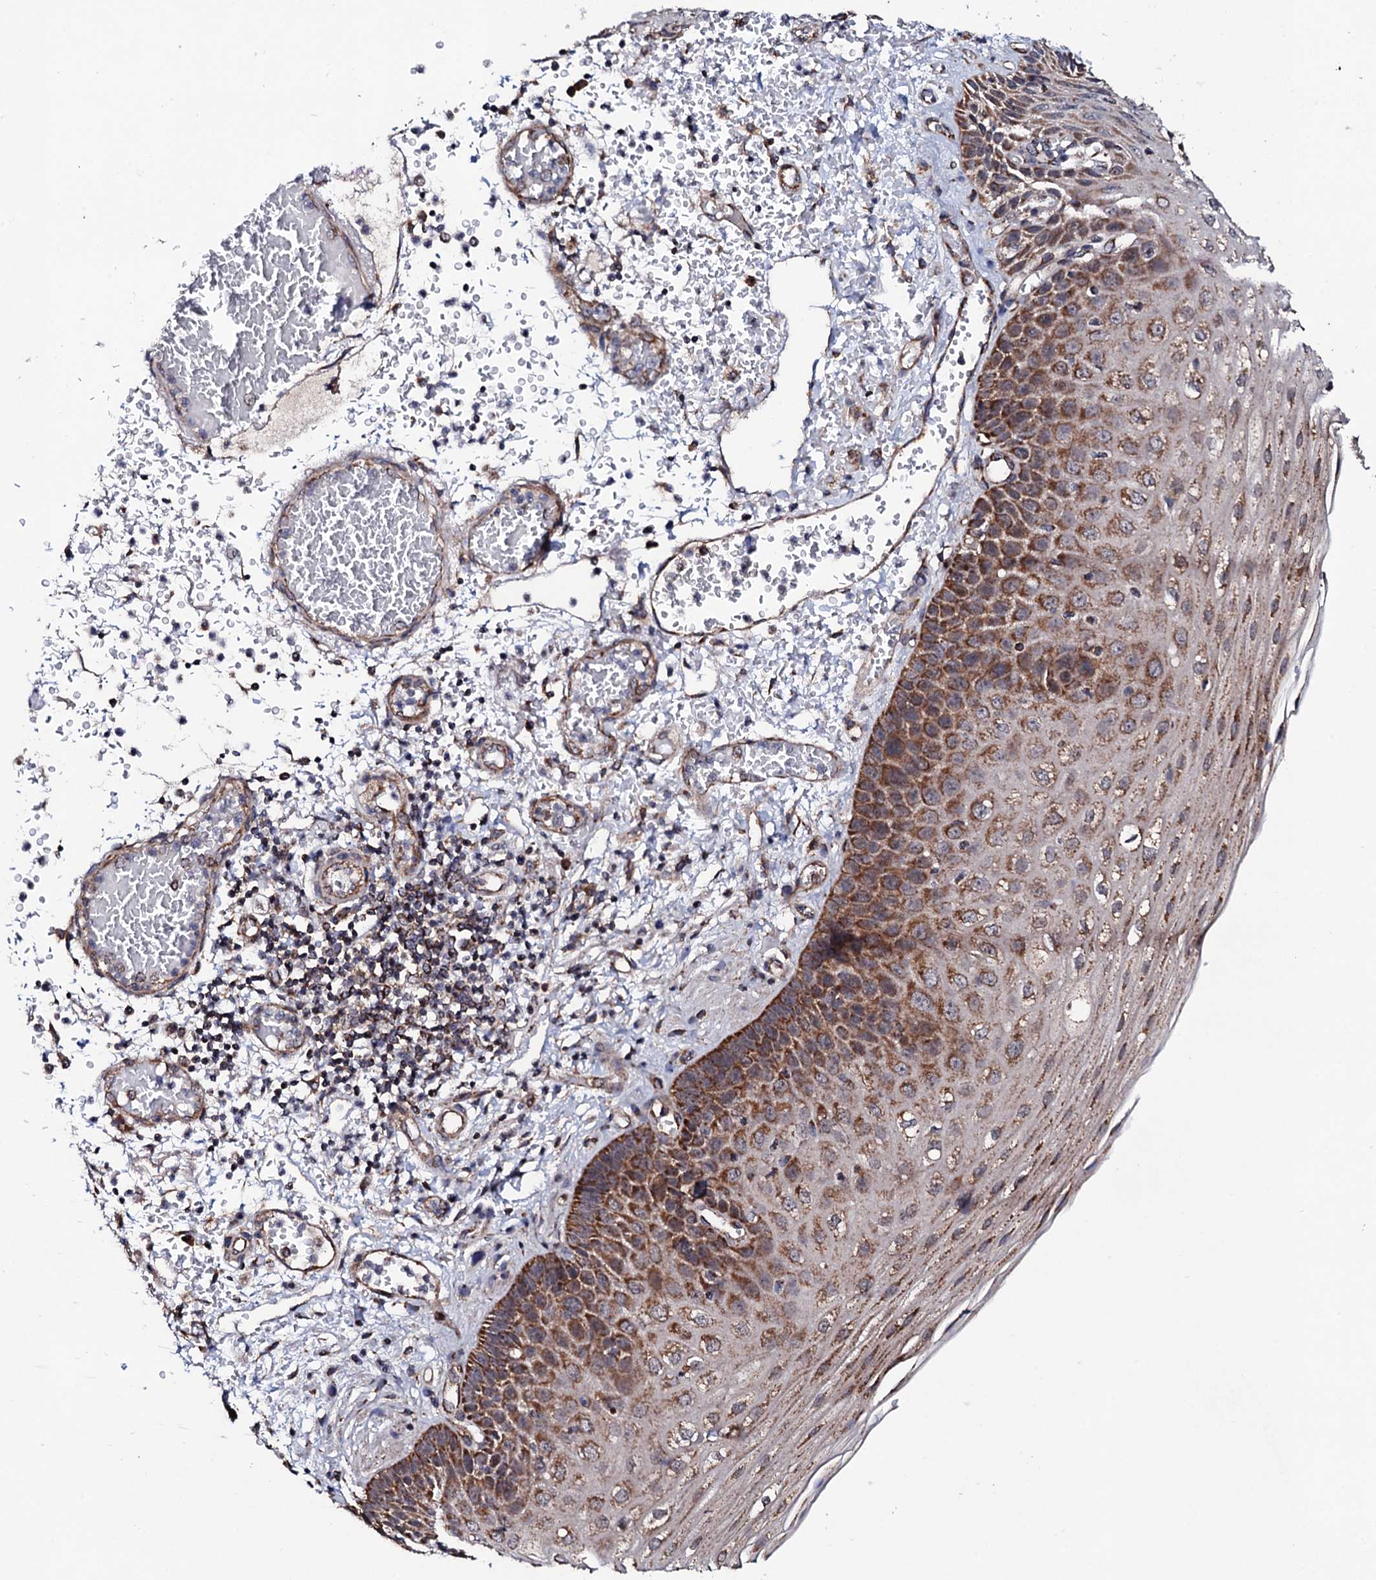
{"staining": {"intensity": "strong", "quantity": ">75%", "location": "cytoplasmic/membranous"}, "tissue": "esophagus", "cell_type": "Squamous epithelial cells", "image_type": "normal", "snomed": [{"axis": "morphology", "description": "Normal tissue, NOS"}, {"axis": "topography", "description": "Esophagus"}], "caption": "Protein analysis of benign esophagus reveals strong cytoplasmic/membranous staining in about >75% of squamous epithelial cells.", "gene": "MTIF3", "patient": {"sex": "male", "age": 81}}